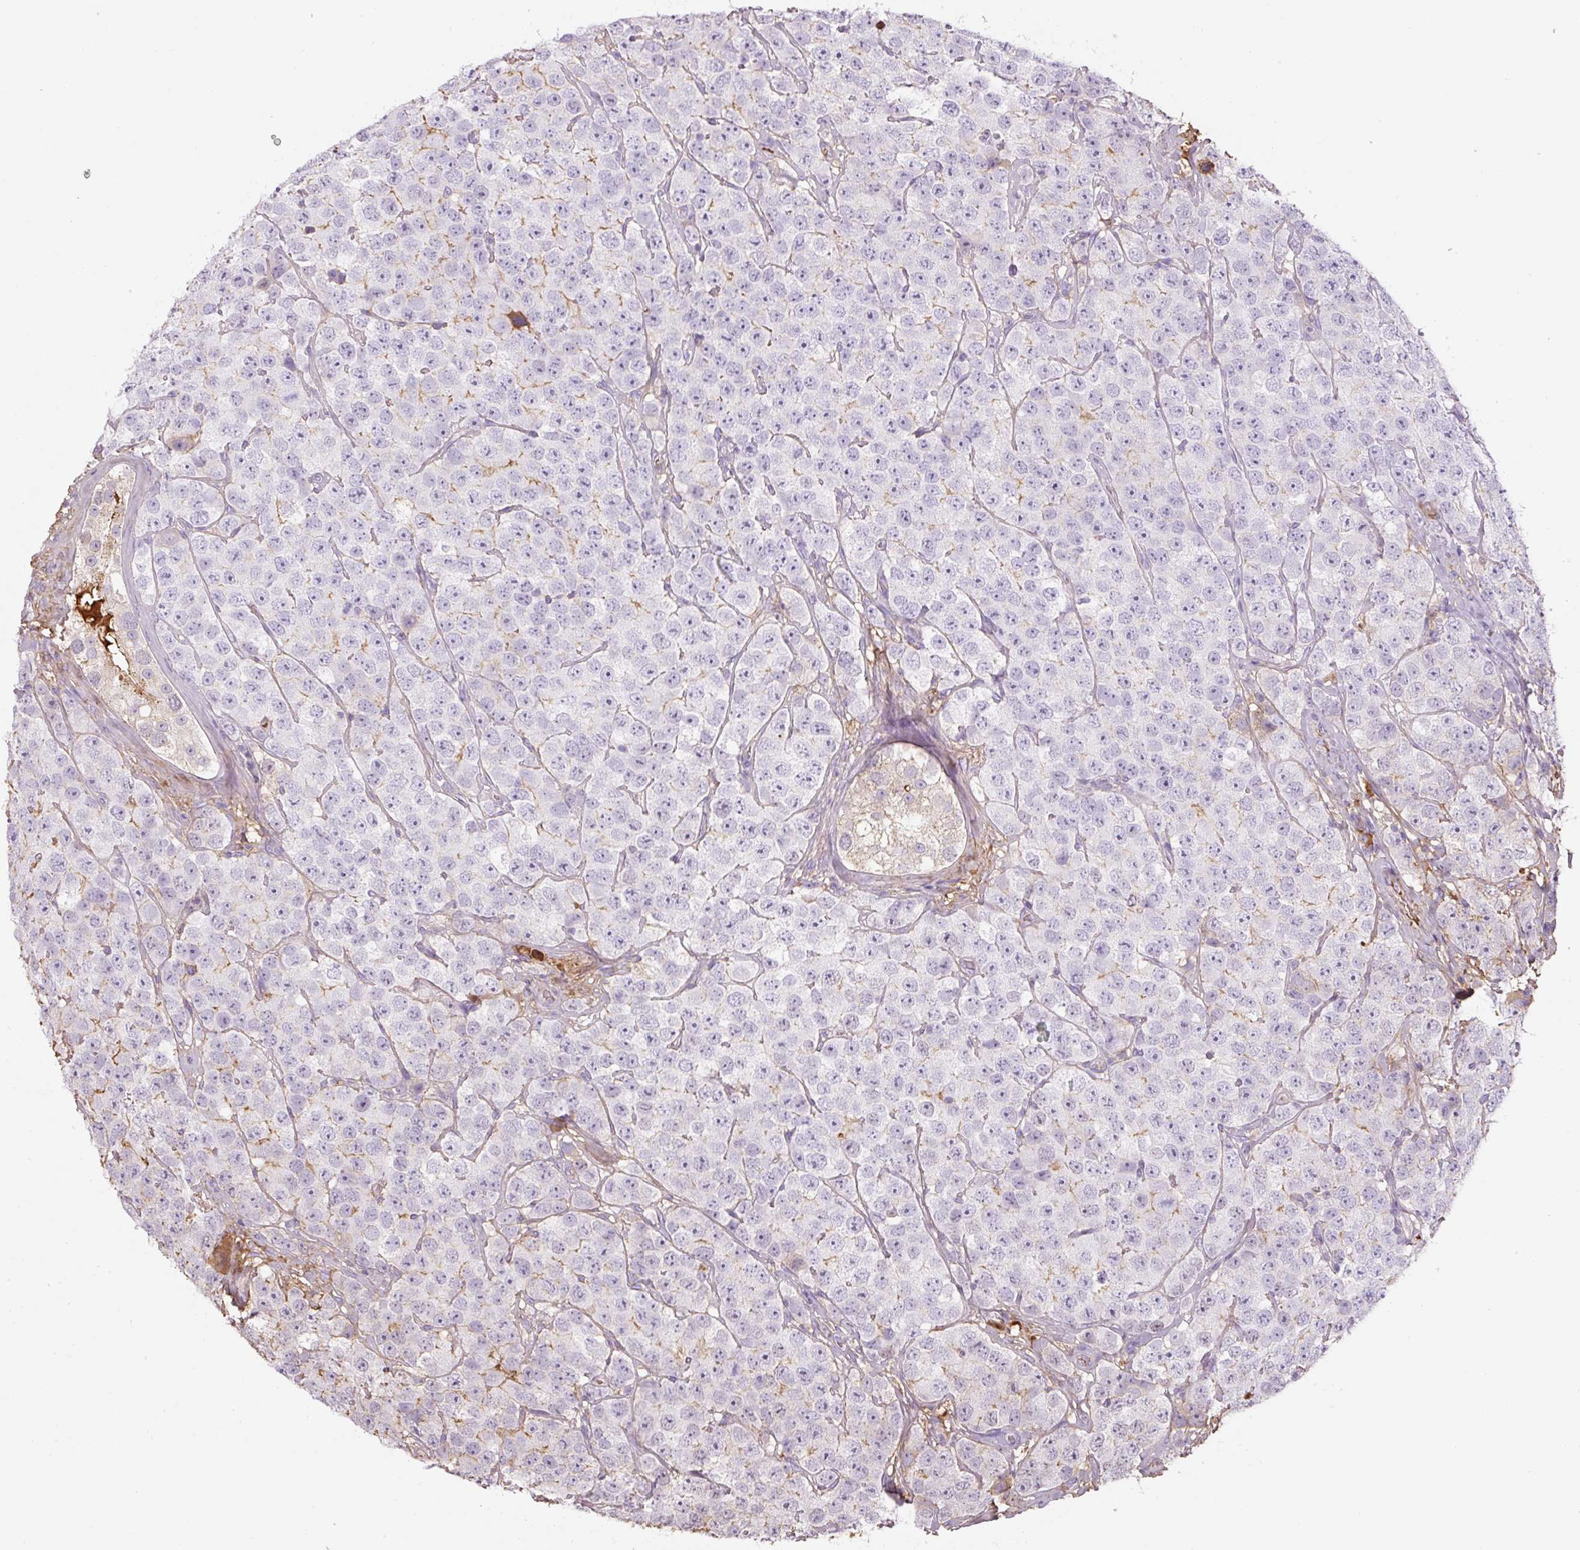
{"staining": {"intensity": "negative", "quantity": "none", "location": "none"}, "tissue": "testis cancer", "cell_type": "Tumor cells", "image_type": "cancer", "snomed": [{"axis": "morphology", "description": "Seminoma, NOS"}, {"axis": "topography", "description": "Testis"}], "caption": "The photomicrograph shows no staining of tumor cells in testis cancer.", "gene": "APOA1", "patient": {"sex": "male", "age": 28}}